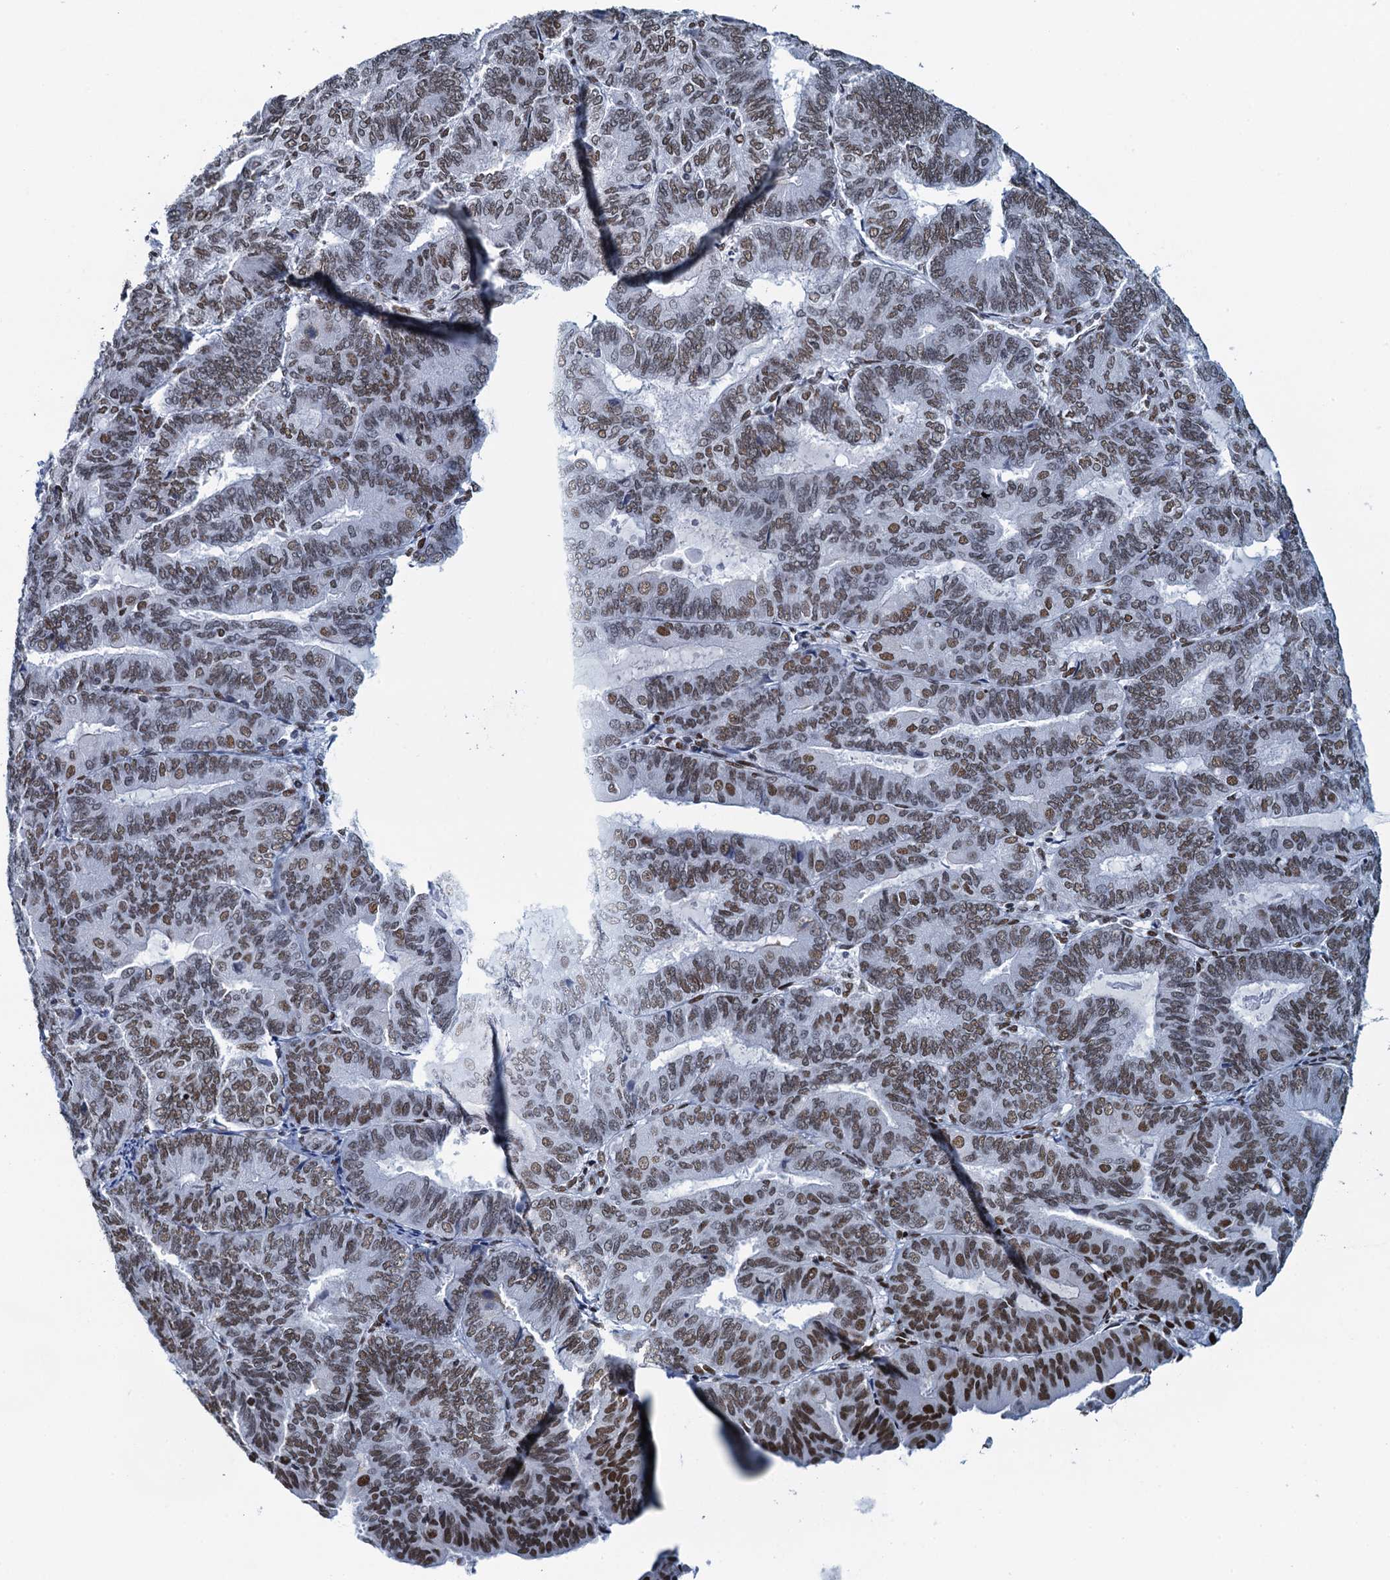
{"staining": {"intensity": "moderate", "quantity": ">75%", "location": "nuclear"}, "tissue": "endometrial cancer", "cell_type": "Tumor cells", "image_type": "cancer", "snomed": [{"axis": "morphology", "description": "Adenocarcinoma, NOS"}, {"axis": "topography", "description": "Endometrium"}], "caption": "DAB (3,3'-diaminobenzidine) immunohistochemical staining of human endometrial adenocarcinoma shows moderate nuclear protein positivity in about >75% of tumor cells.", "gene": "HNRNPUL2", "patient": {"sex": "female", "age": 81}}